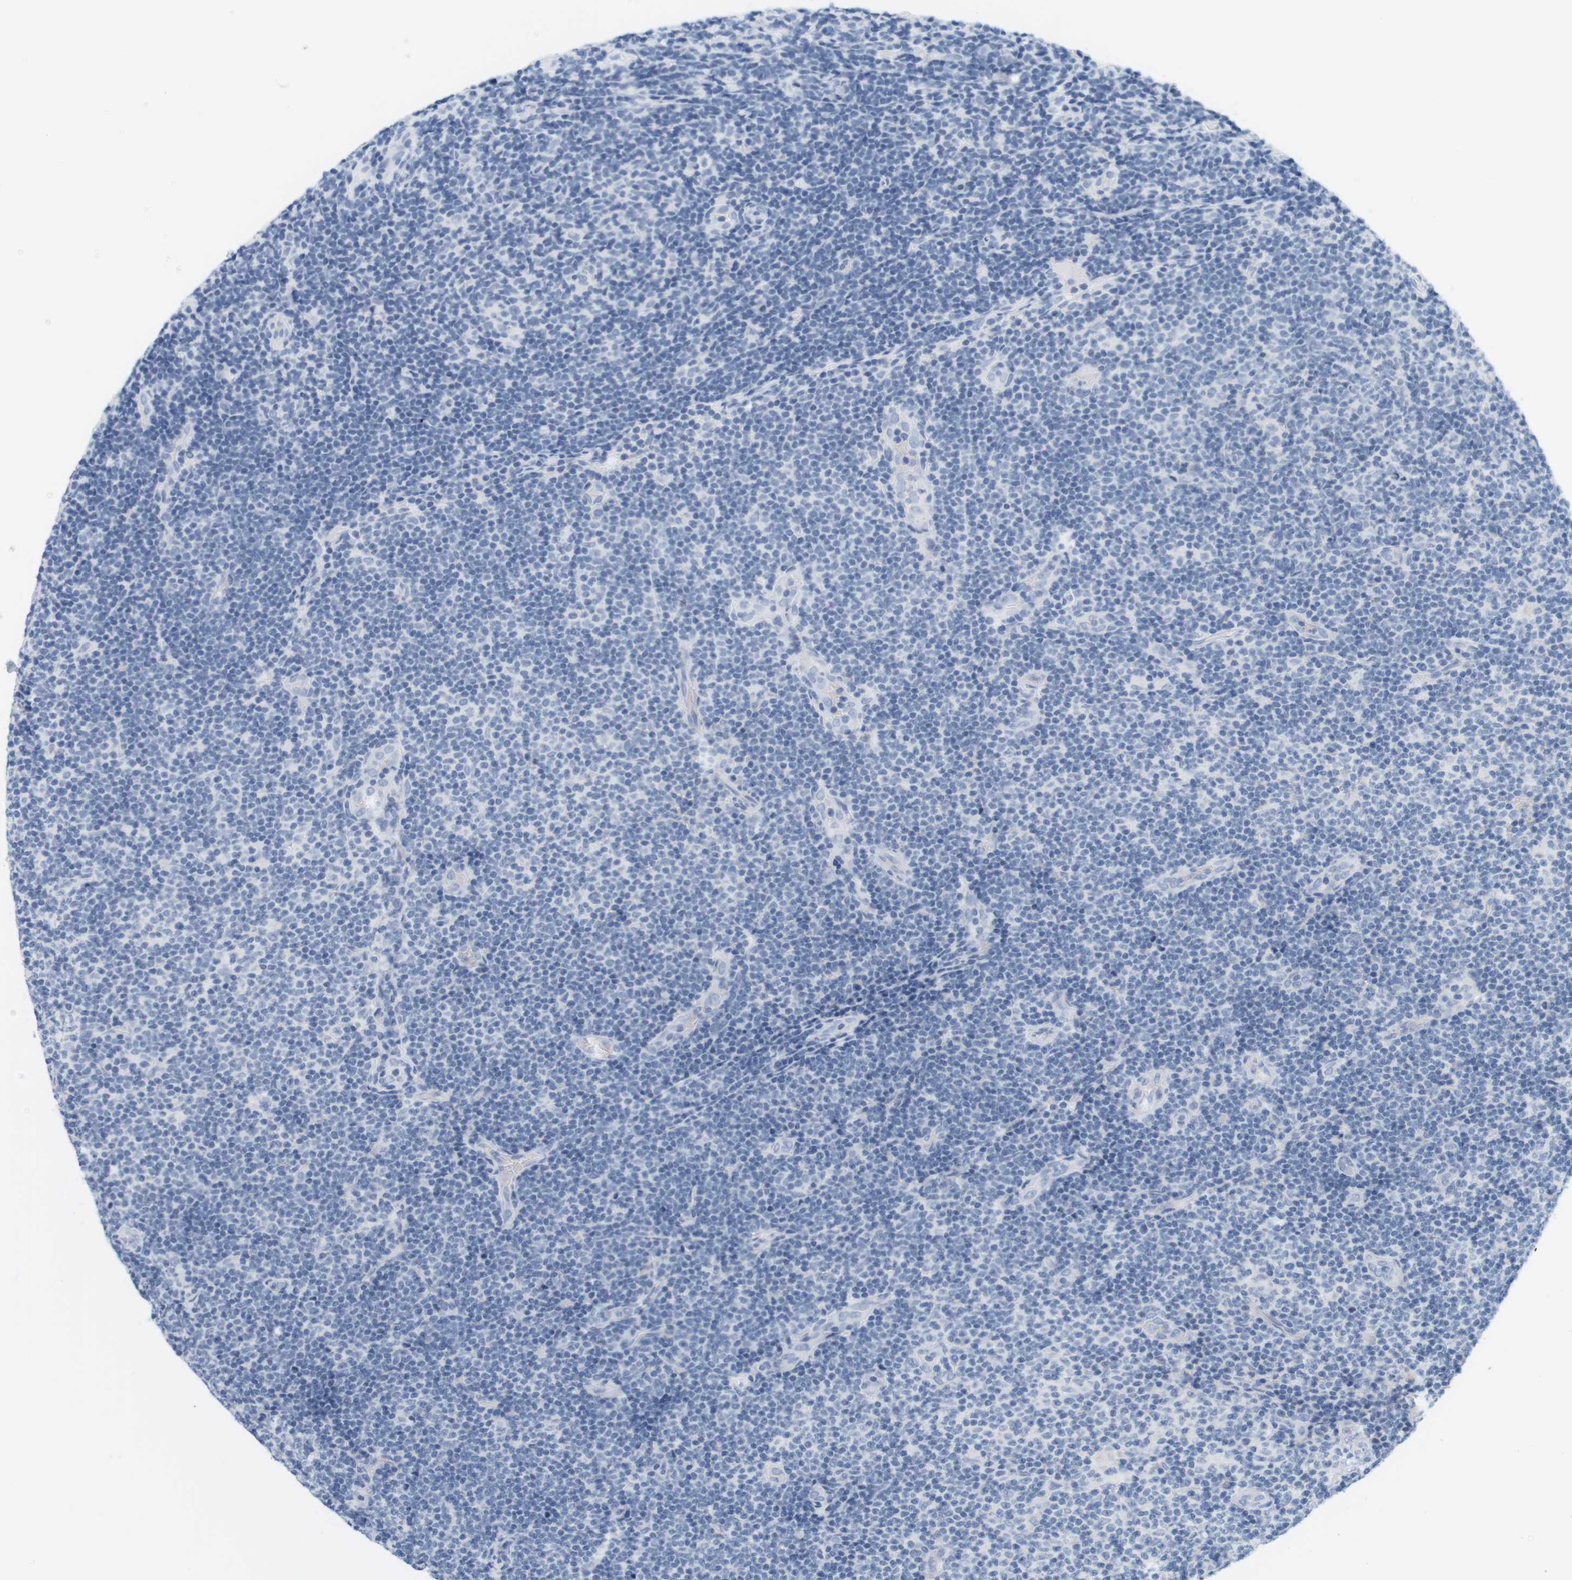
{"staining": {"intensity": "negative", "quantity": "none", "location": "none"}, "tissue": "lymphoma", "cell_type": "Tumor cells", "image_type": "cancer", "snomed": [{"axis": "morphology", "description": "Malignant lymphoma, non-Hodgkin's type, Low grade"}, {"axis": "topography", "description": "Lymph node"}], "caption": "High magnification brightfield microscopy of lymphoma stained with DAB (brown) and counterstained with hematoxylin (blue): tumor cells show no significant staining.", "gene": "OPRM1", "patient": {"sex": "male", "age": 83}}